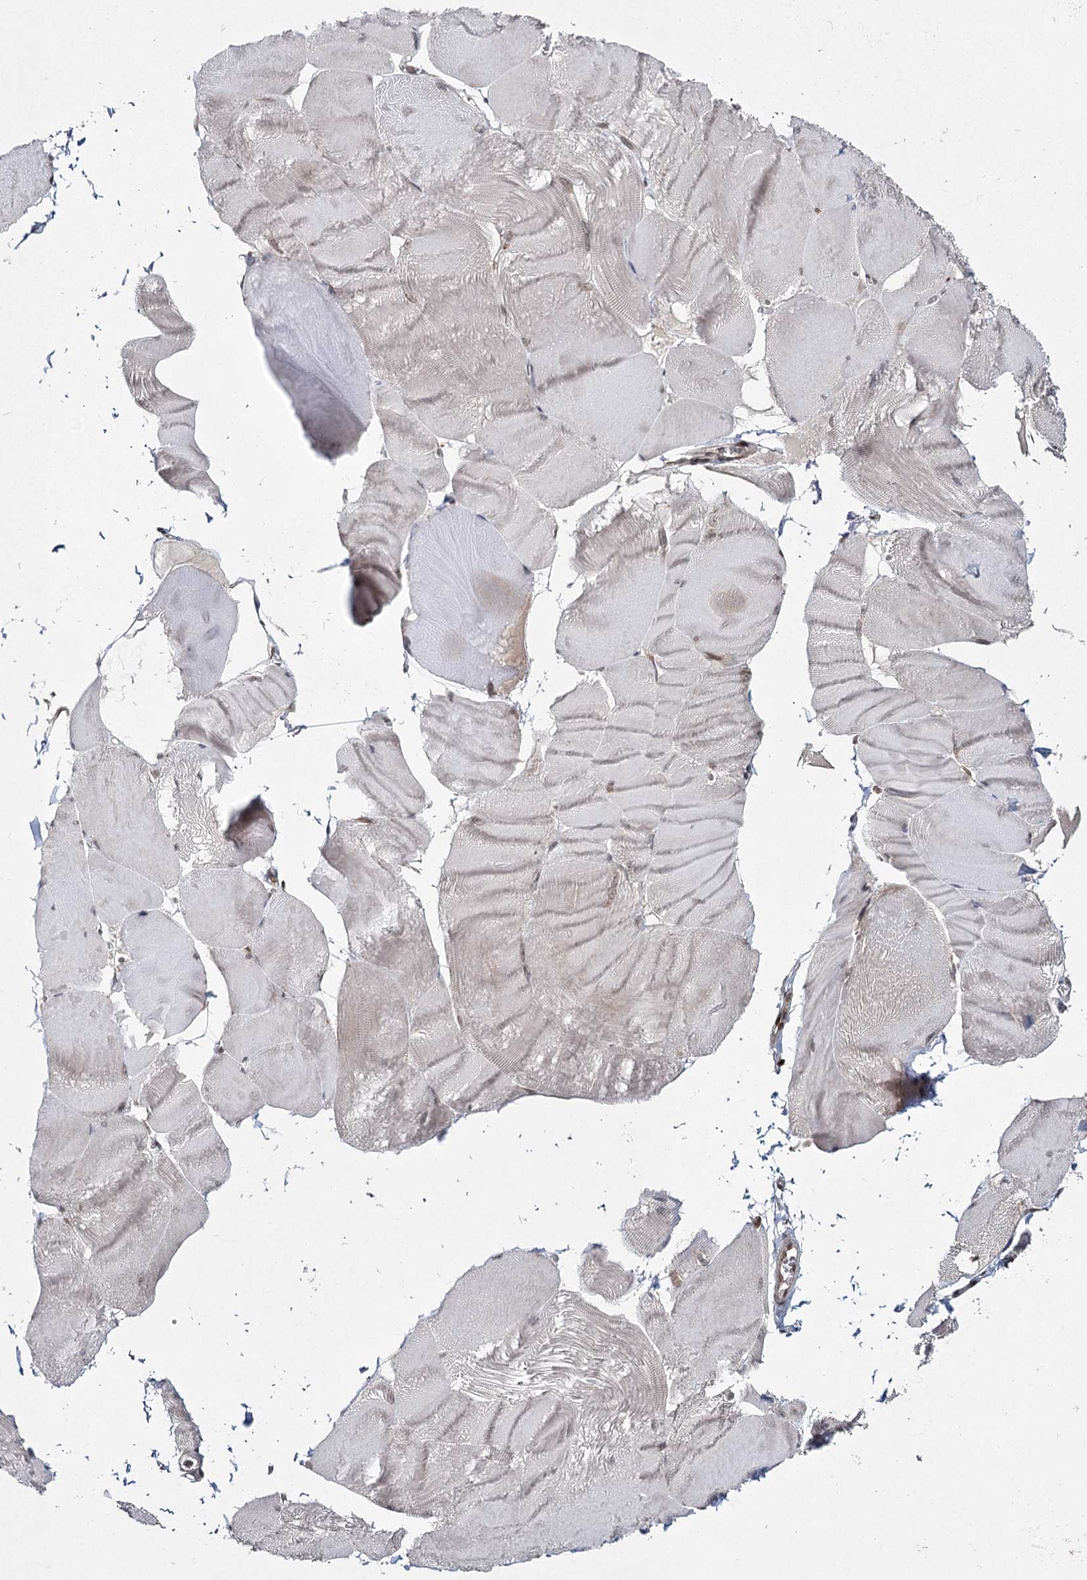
{"staining": {"intensity": "weak", "quantity": "<25%", "location": "cytoplasmic/membranous"}, "tissue": "skeletal muscle", "cell_type": "Myocytes", "image_type": "normal", "snomed": [{"axis": "morphology", "description": "Normal tissue, NOS"}, {"axis": "morphology", "description": "Basal cell carcinoma"}, {"axis": "topography", "description": "Skeletal muscle"}], "caption": "DAB (3,3'-diaminobenzidine) immunohistochemical staining of benign human skeletal muscle exhibits no significant staining in myocytes.", "gene": "TRNT1", "patient": {"sex": "female", "age": 64}}